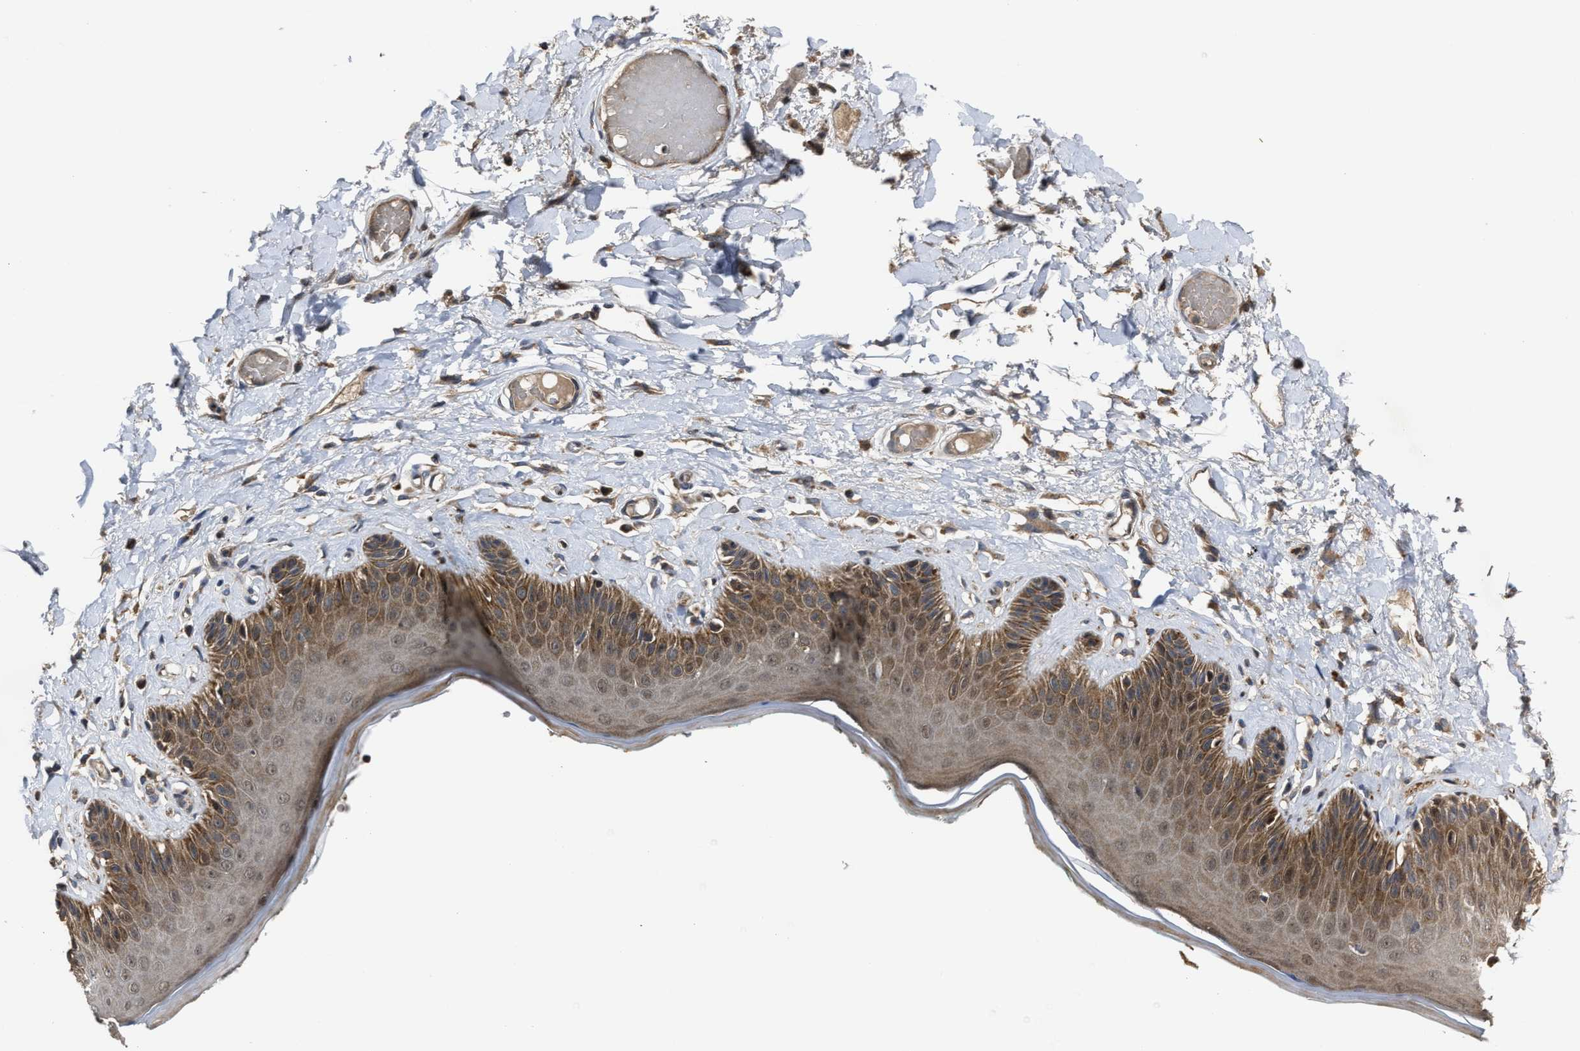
{"staining": {"intensity": "strong", "quantity": ">75%", "location": "cytoplasmic/membranous"}, "tissue": "skin", "cell_type": "Epidermal cells", "image_type": "normal", "snomed": [{"axis": "morphology", "description": "Normal tissue, NOS"}, {"axis": "topography", "description": "Vulva"}], "caption": "A high-resolution photomicrograph shows immunohistochemistry staining of benign skin, which exhibits strong cytoplasmic/membranous positivity in approximately >75% of epidermal cells. (Stains: DAB in brown, nuclei in blue, Microscopy: brightfield microscopy at high magnification).", "gene": "PASK", "patient": {"sex": "female", "age": 73}}